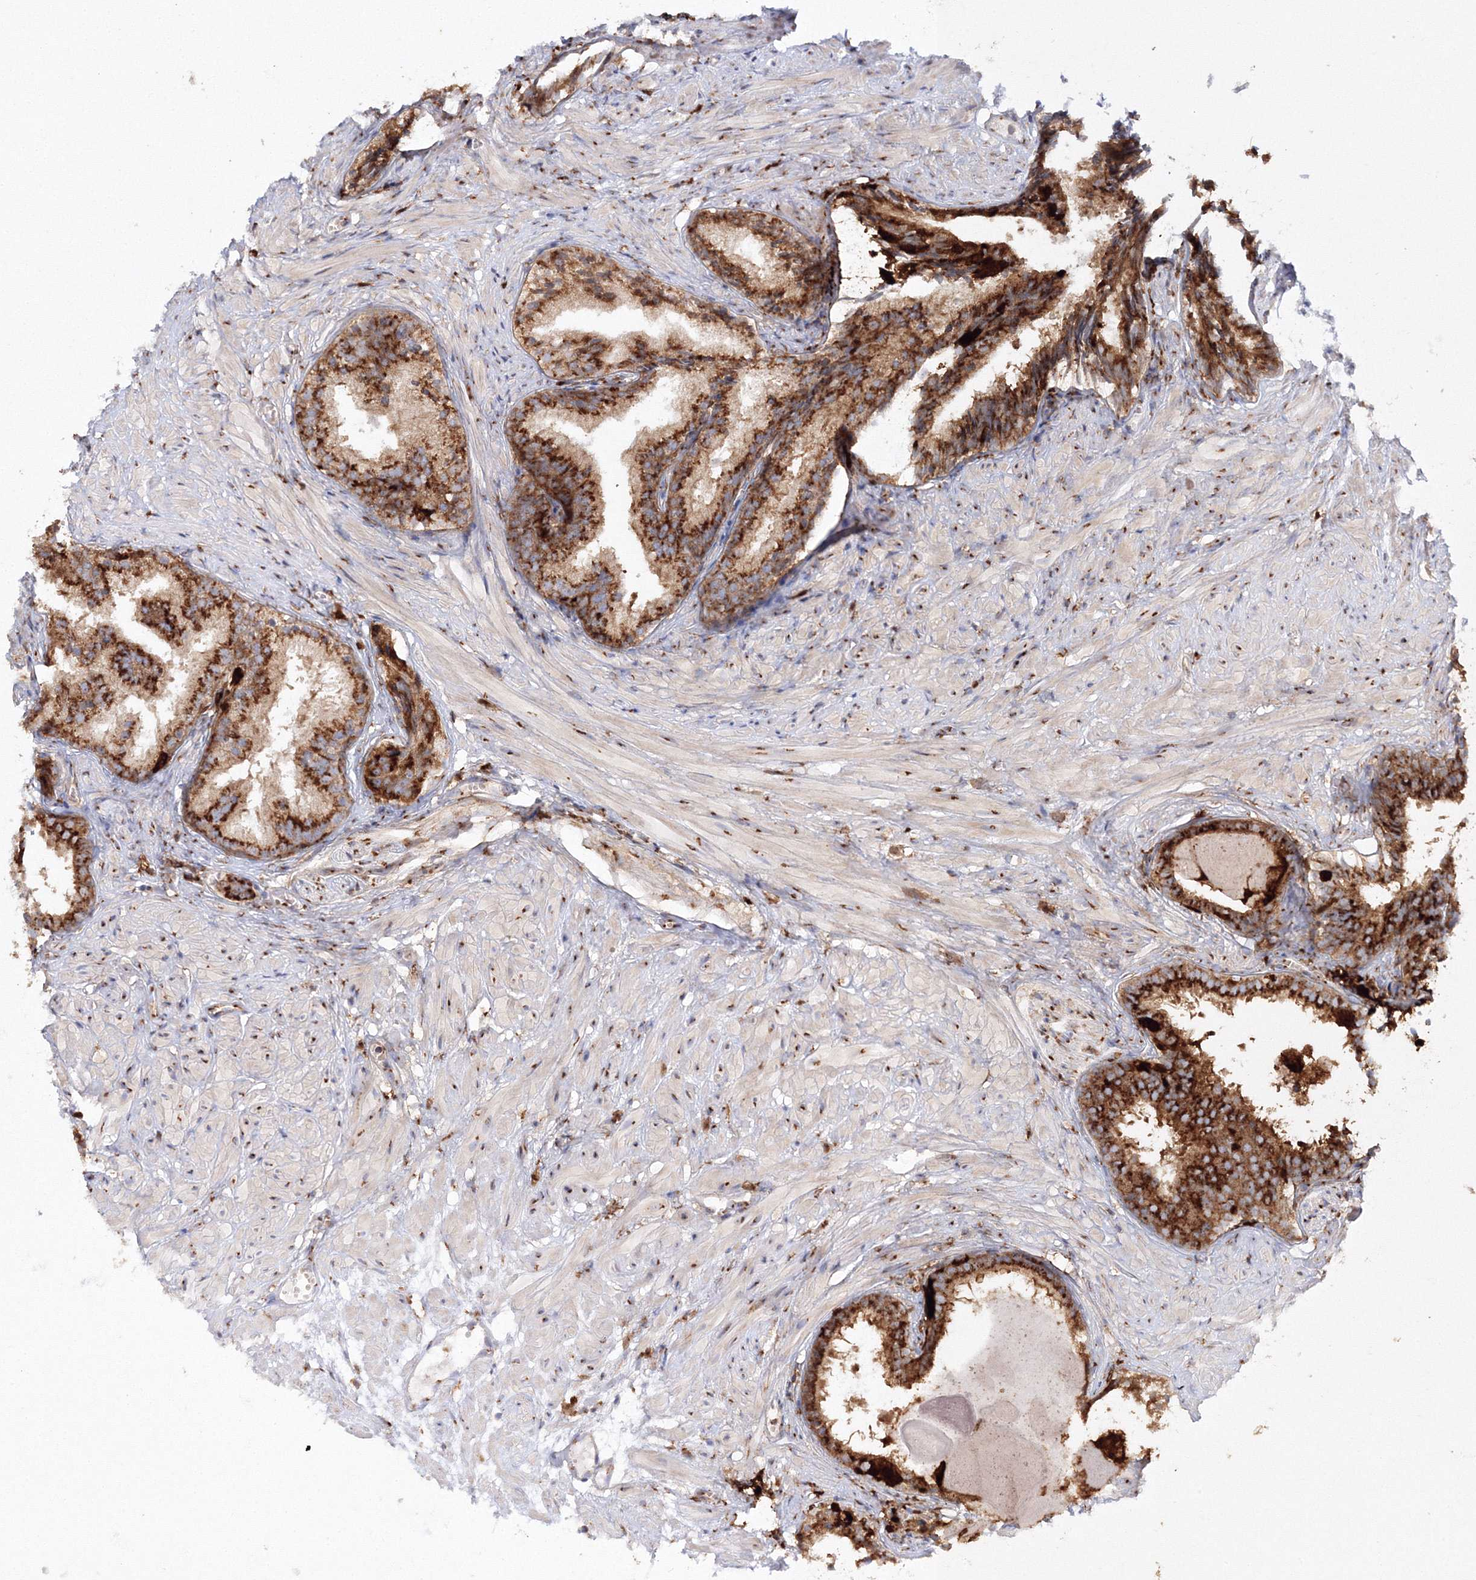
{"staining": {"intensity": "strong", "quantity": ">75%", "location": "cytoplasmic/membranous"}, "tissue": "prostate cancer", "cell_type": "Tumor cells", "image_type": "cancer", "snomed": [{"axis": "morphology", "description": "Adenocarcinoma, Medium grade"}, {"axis": "topography", "description": "Prostate"}], "caption": "Immunohistochemical staining of human adenocarcinoma (medium-grade) (prostate) displays strong cytoplasmic/membranous protein positivity in approximately >75% of tumor cells. (IHC, brightfield microscopy, high magnification).", "gene": "ARCN1", "patient": {"sex": "male", "age": 88}}